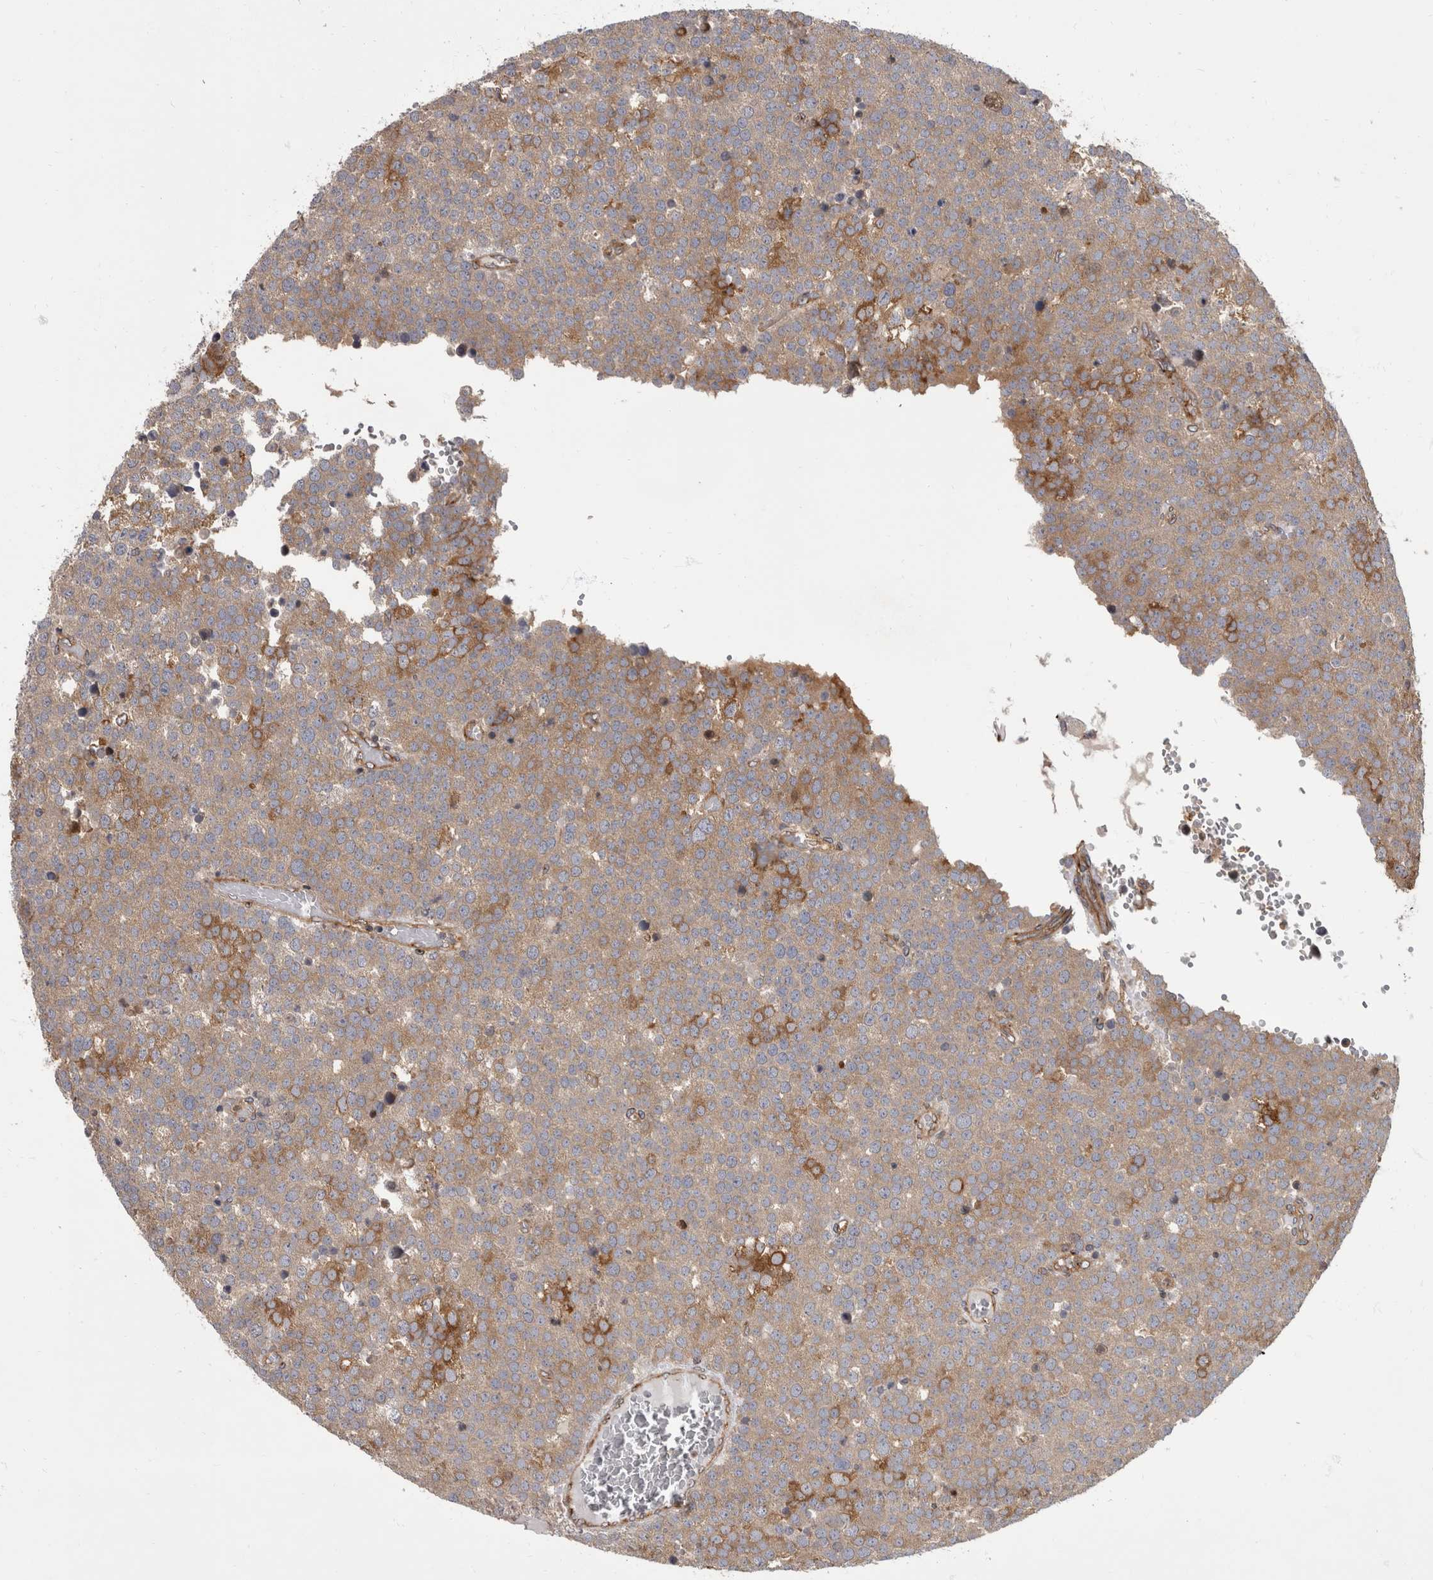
{"staining": {"intensity": "moderate", "quantity": "25%-75%", "location": "cytoplasmic/membranous"}, "tissue": "testis cancer", "cell_type": "Tumor cells", "image_type": "cancer", "snomed": [{"axis": "morphology", "description": "Seminoma, NOS"}, {"axis": "topography", "description": "Testis"}], "caption": "Protein staining of testis cancer (seminoma) tissue displays moderate cytoplasmic/membranous positivity in about 25%-75% of tumor cells.", "gene": "HOOK3", "patient": {"sex": "male", "age": 71}}